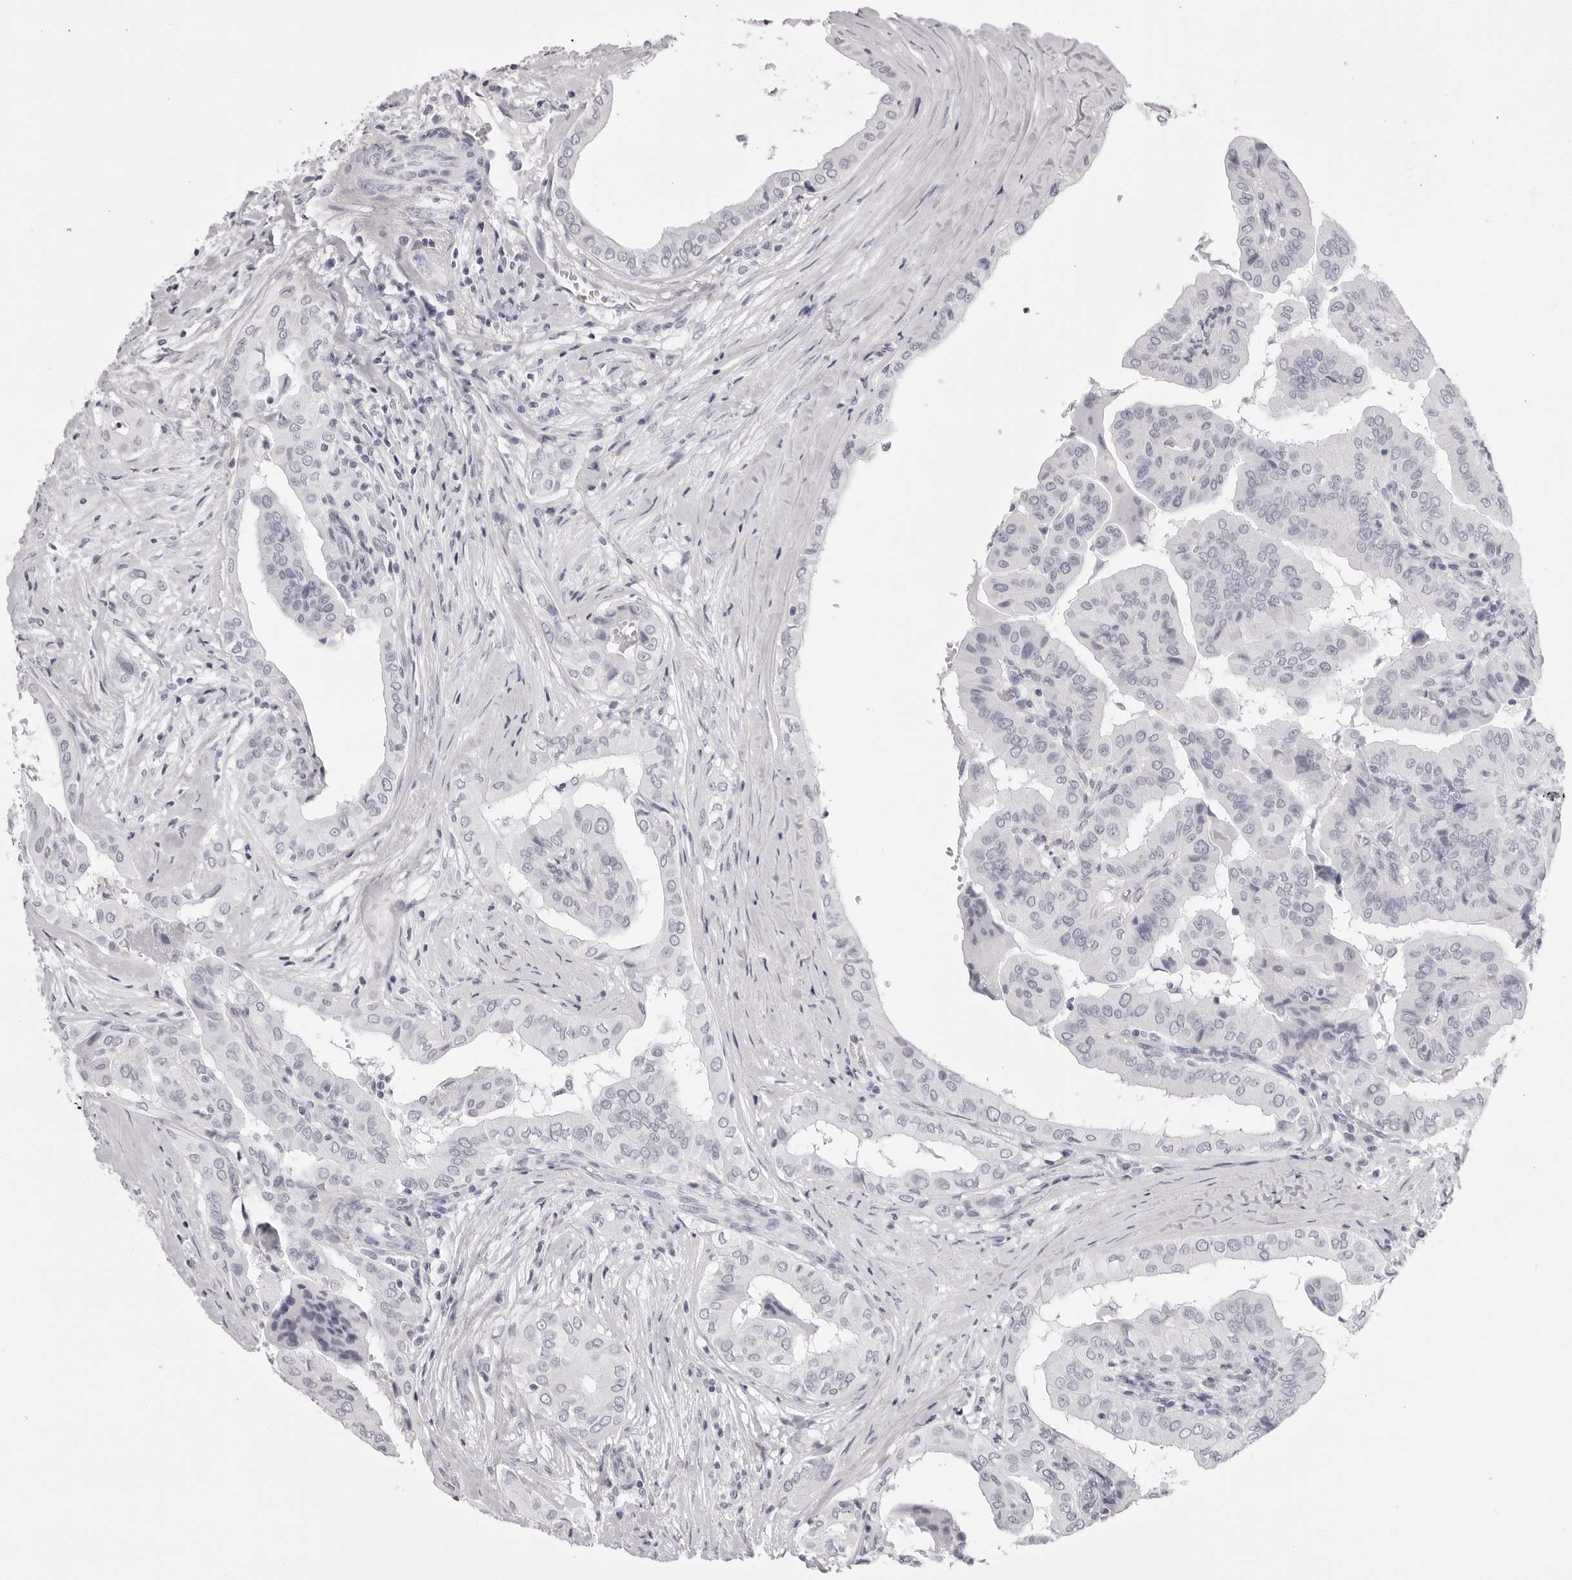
{"staining": {"intensity": "negative", "quantity": "none", "location": "none"}, "tissue": "thyroid cancer", "cell_type": "Tumor cells", "image_type": "cancer", "snomed": [{"axis": "morphology", "description": "Papillary adenocarcinoma, NOS"}, {"axis": "topography", "description": "Thyroid gland"}], "caption": "An image of papillary adenocarcinoma (thyroid) stained for a protein shows no brown staining in tumor cells.", "gene": "RHO", "patient": {"sex": "male", "age": 33}}